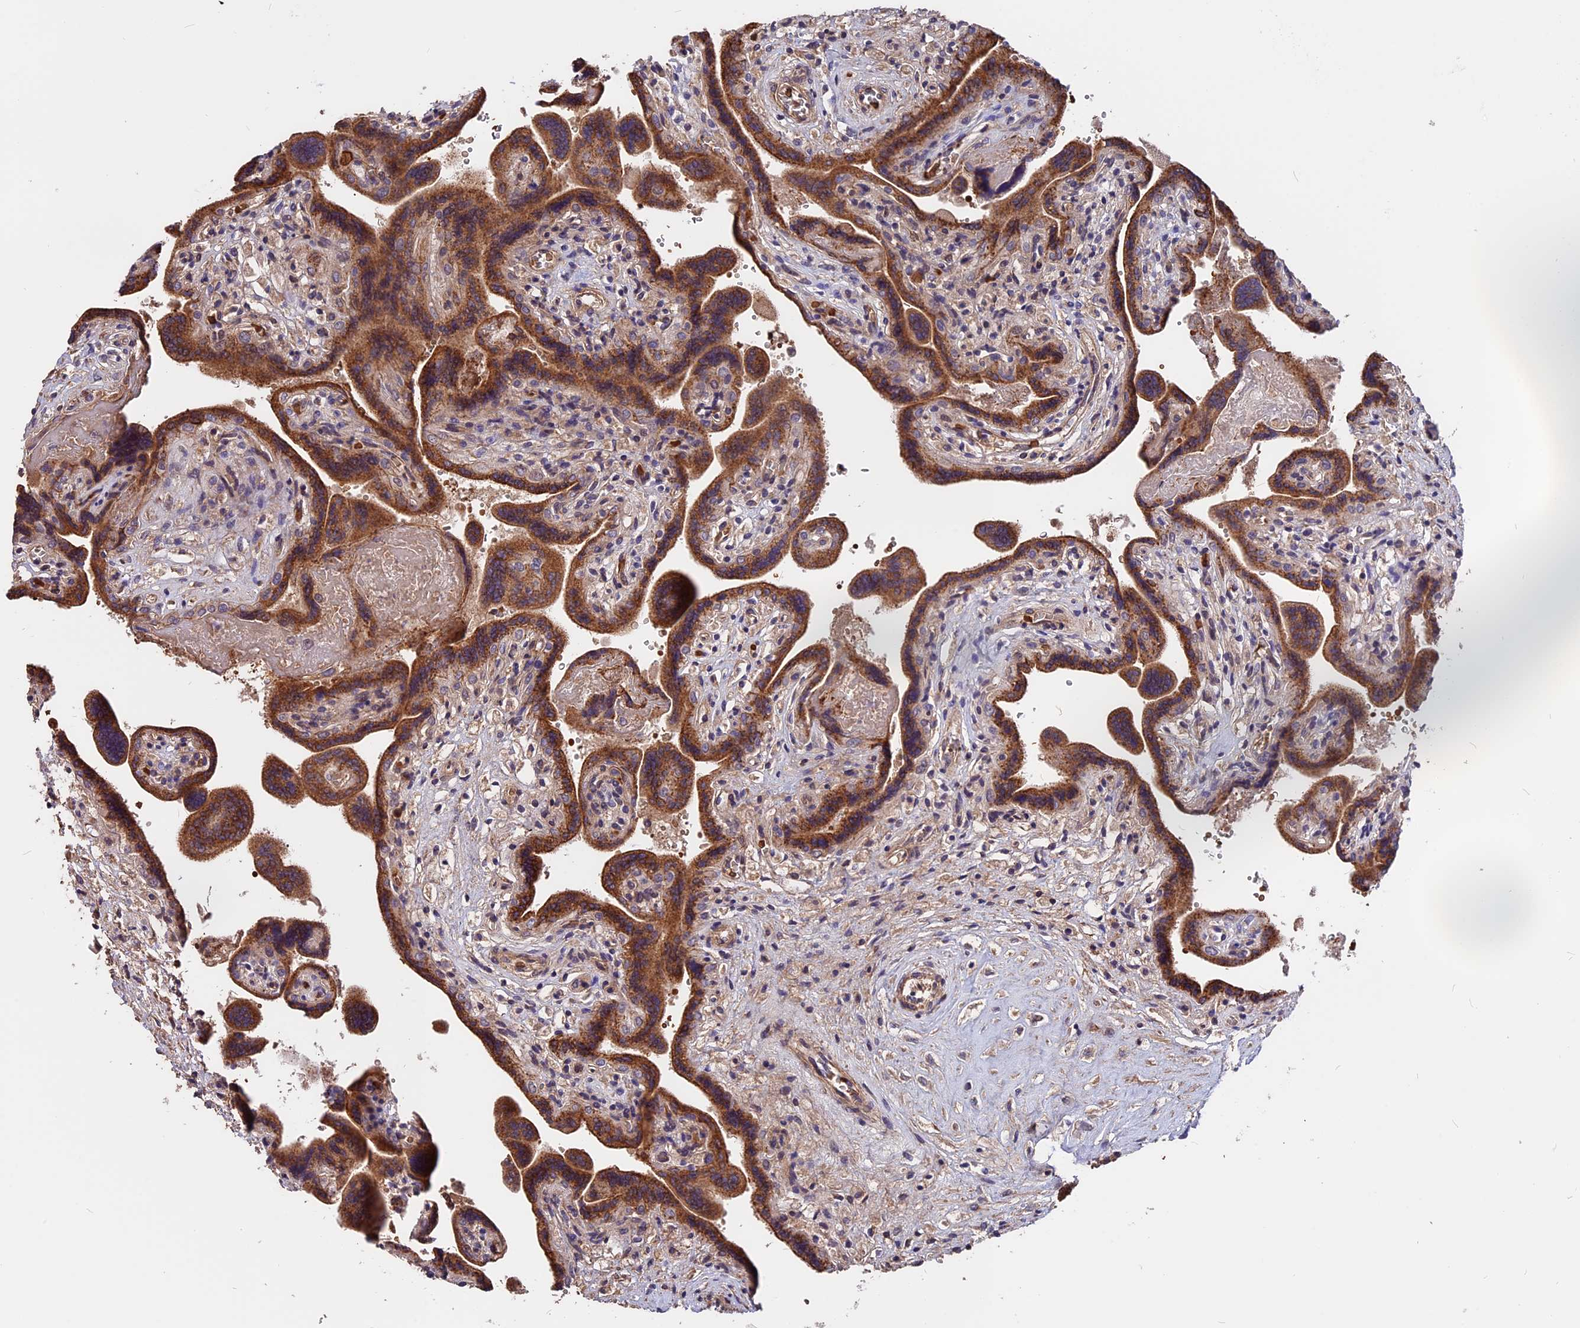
{"staining": {"intensity": "moderate", "quantity": ">75%", "location": "cytoplasmic/membranous"}, "tissue": "placenta", "cell_type": "Trophoblastic cells", "image_type": "normal", "snomed": [{"axis": "morphology", "description": "Normal tissue, NOS"}, {"axis": "topography", "description": "Placenta"}], "caption": "Immunohistochemical staining of unremarkable human placenta demonstrates medium levels of moderate cytoplasmic/membranous staining in approximately >75% of trophoblastic cells. (DAB IHC, brown staining for protein, blue staining for nuclei).", "gene": "ZC3H10", "patient": {"sex": "female", "age": 37}}